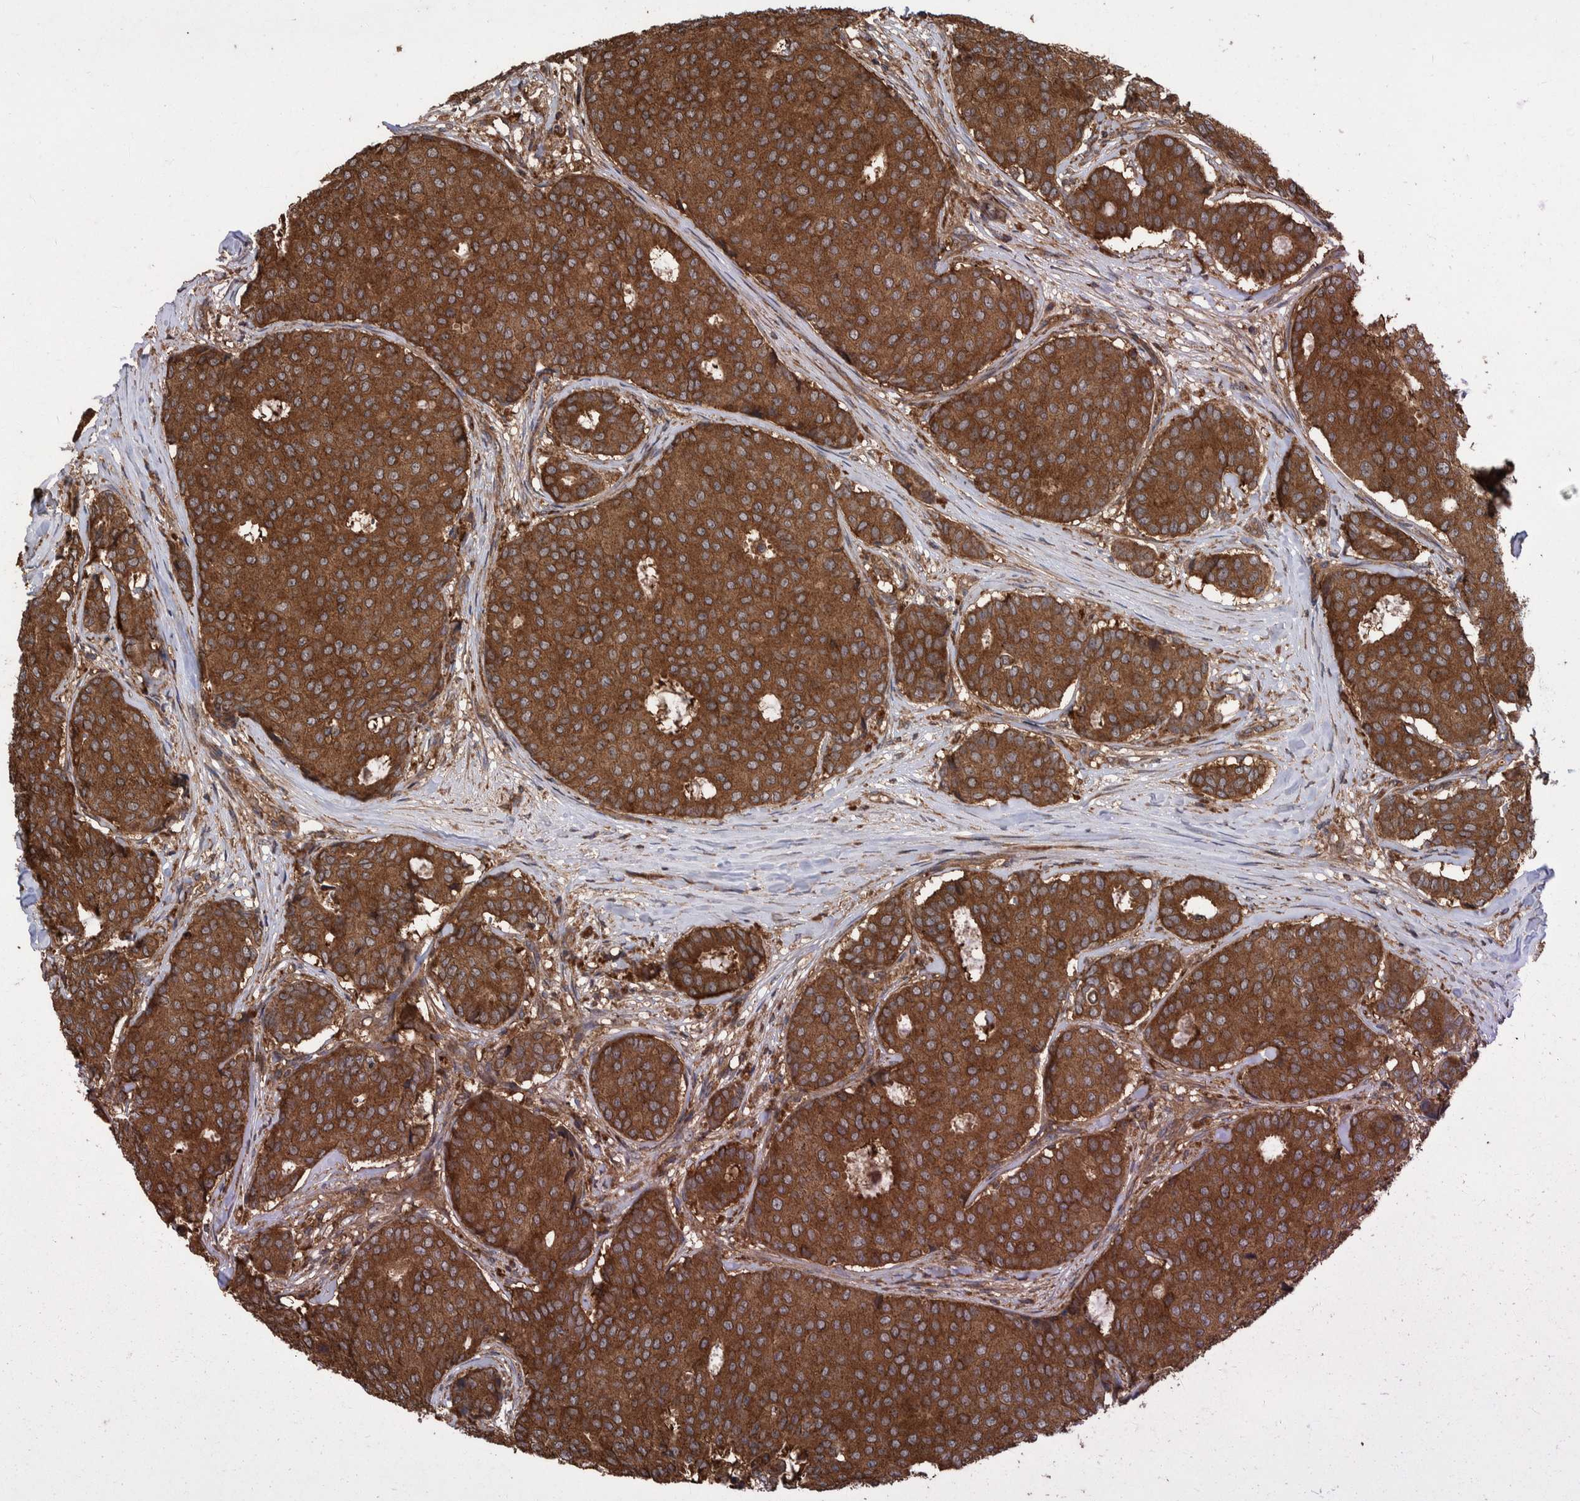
{"staining": {"intensity": "strong", "quantity": ">75%", "location": "cytoplasmic/membranous"}, "tissue": "breast cancer", "cell_type": "Tumor cells", "image_type": "cancer", "snomed": [{"axis": "morphology", "description": "Duct carcinoma"}, {"axis": "topography", "description": "Breast"}], "caption": "Breast cancer (infiltrating ductal carcinoma) tissue exhibits strong cytoplasmic/membranous expression in about >75% of tumor cells, visualized by immunohistochemistry.", "gene": "VBP1", "patient": {"sex": "female", "age": 75}}